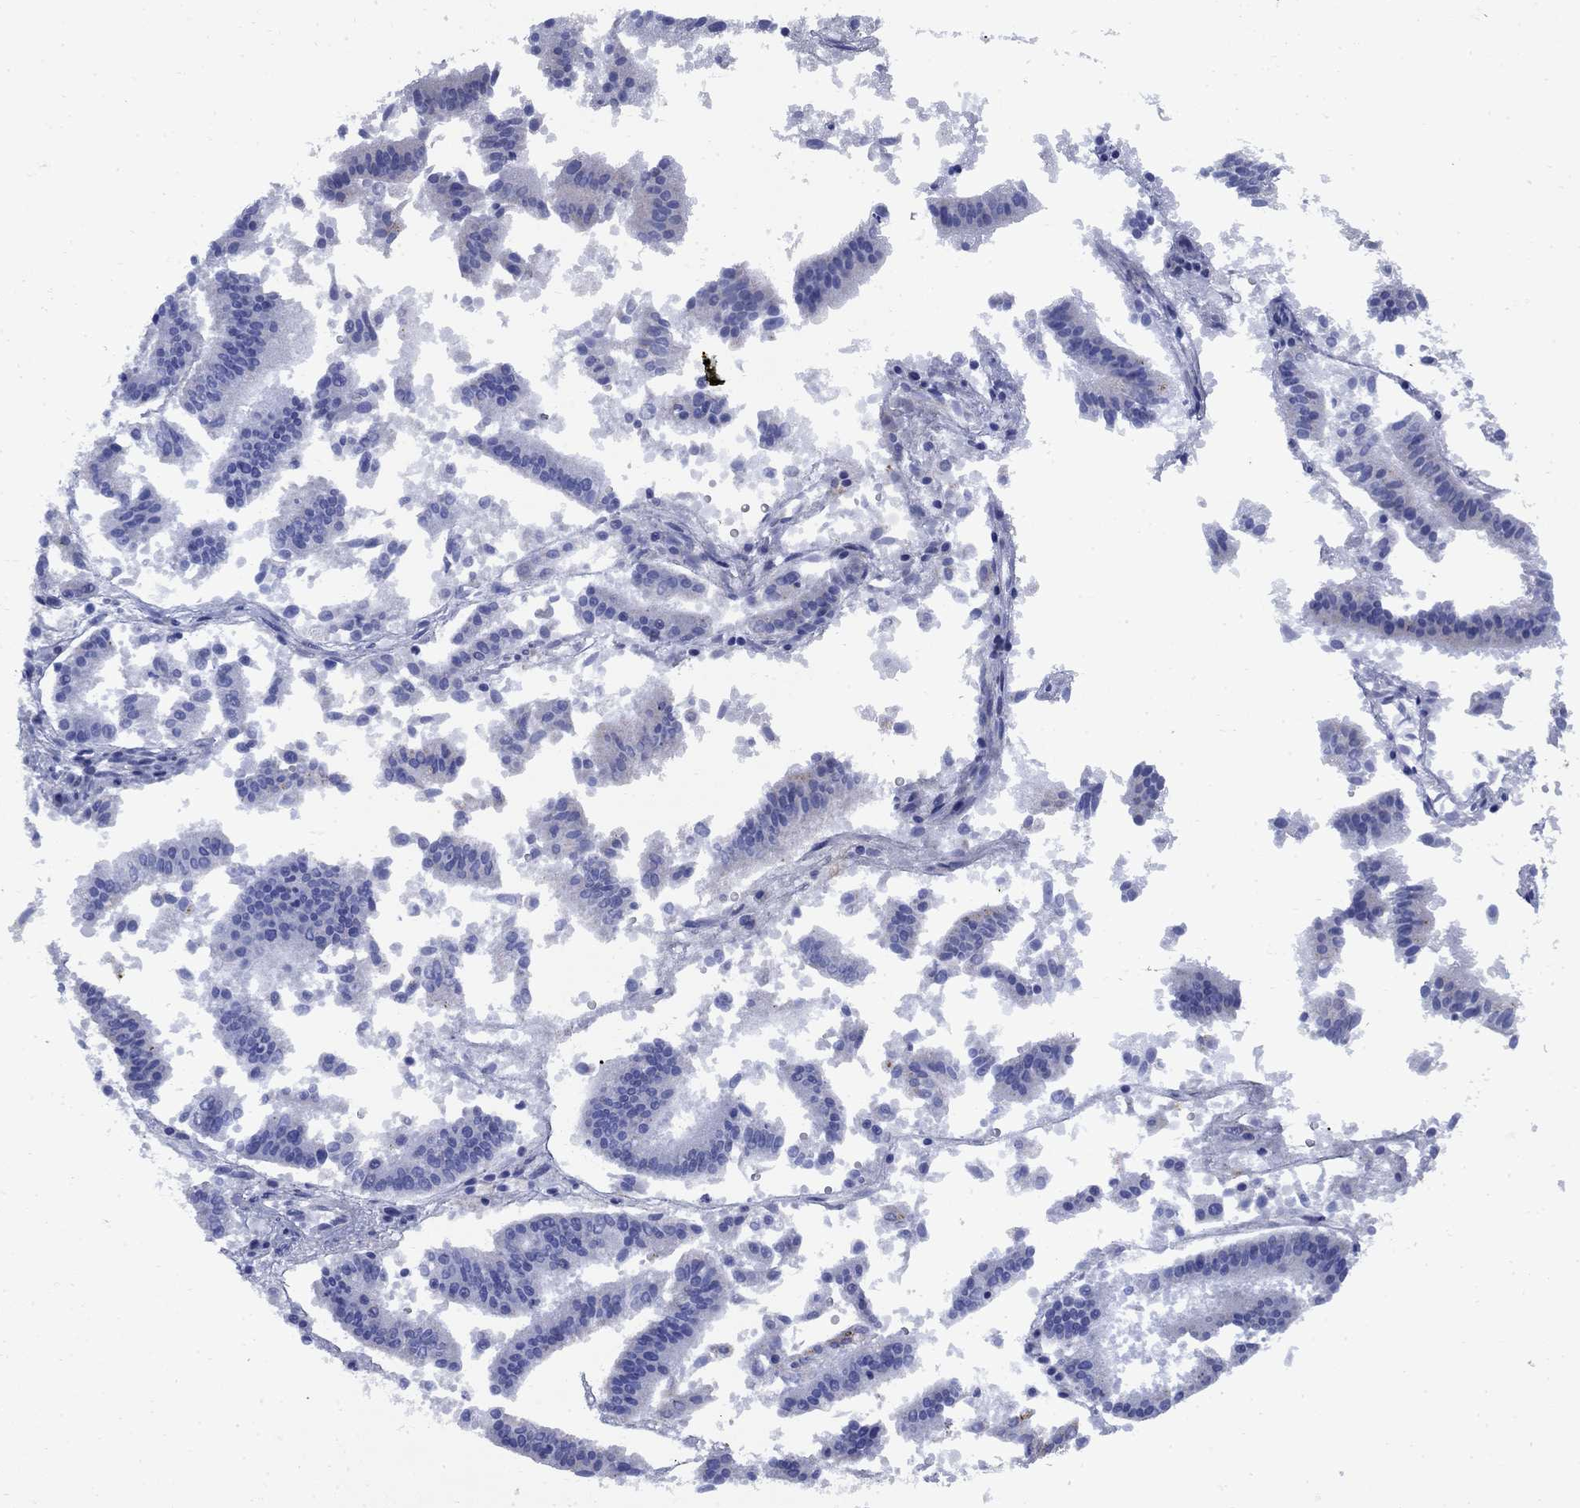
{"staining": {"intensity": "negative", "quantity": "none", "location": "none"}, "tissue": "endometrial cancer", "cell_type": "Tumor cells", "image_type": "cancer", "snomed": [{"axis": "morphology", "description": "Adenocarcinoma, NOS"}, {"axis": "topography", "description": "Endometrium"}], "caption": "High power microscopy micrograph of an immunohistochemistry photomicrograph of endometrial adenocarcinoma, revealing no significant staining in tumor cells.", "gene": "STAB2", "patient": {"sex": "female", "age": 66}}